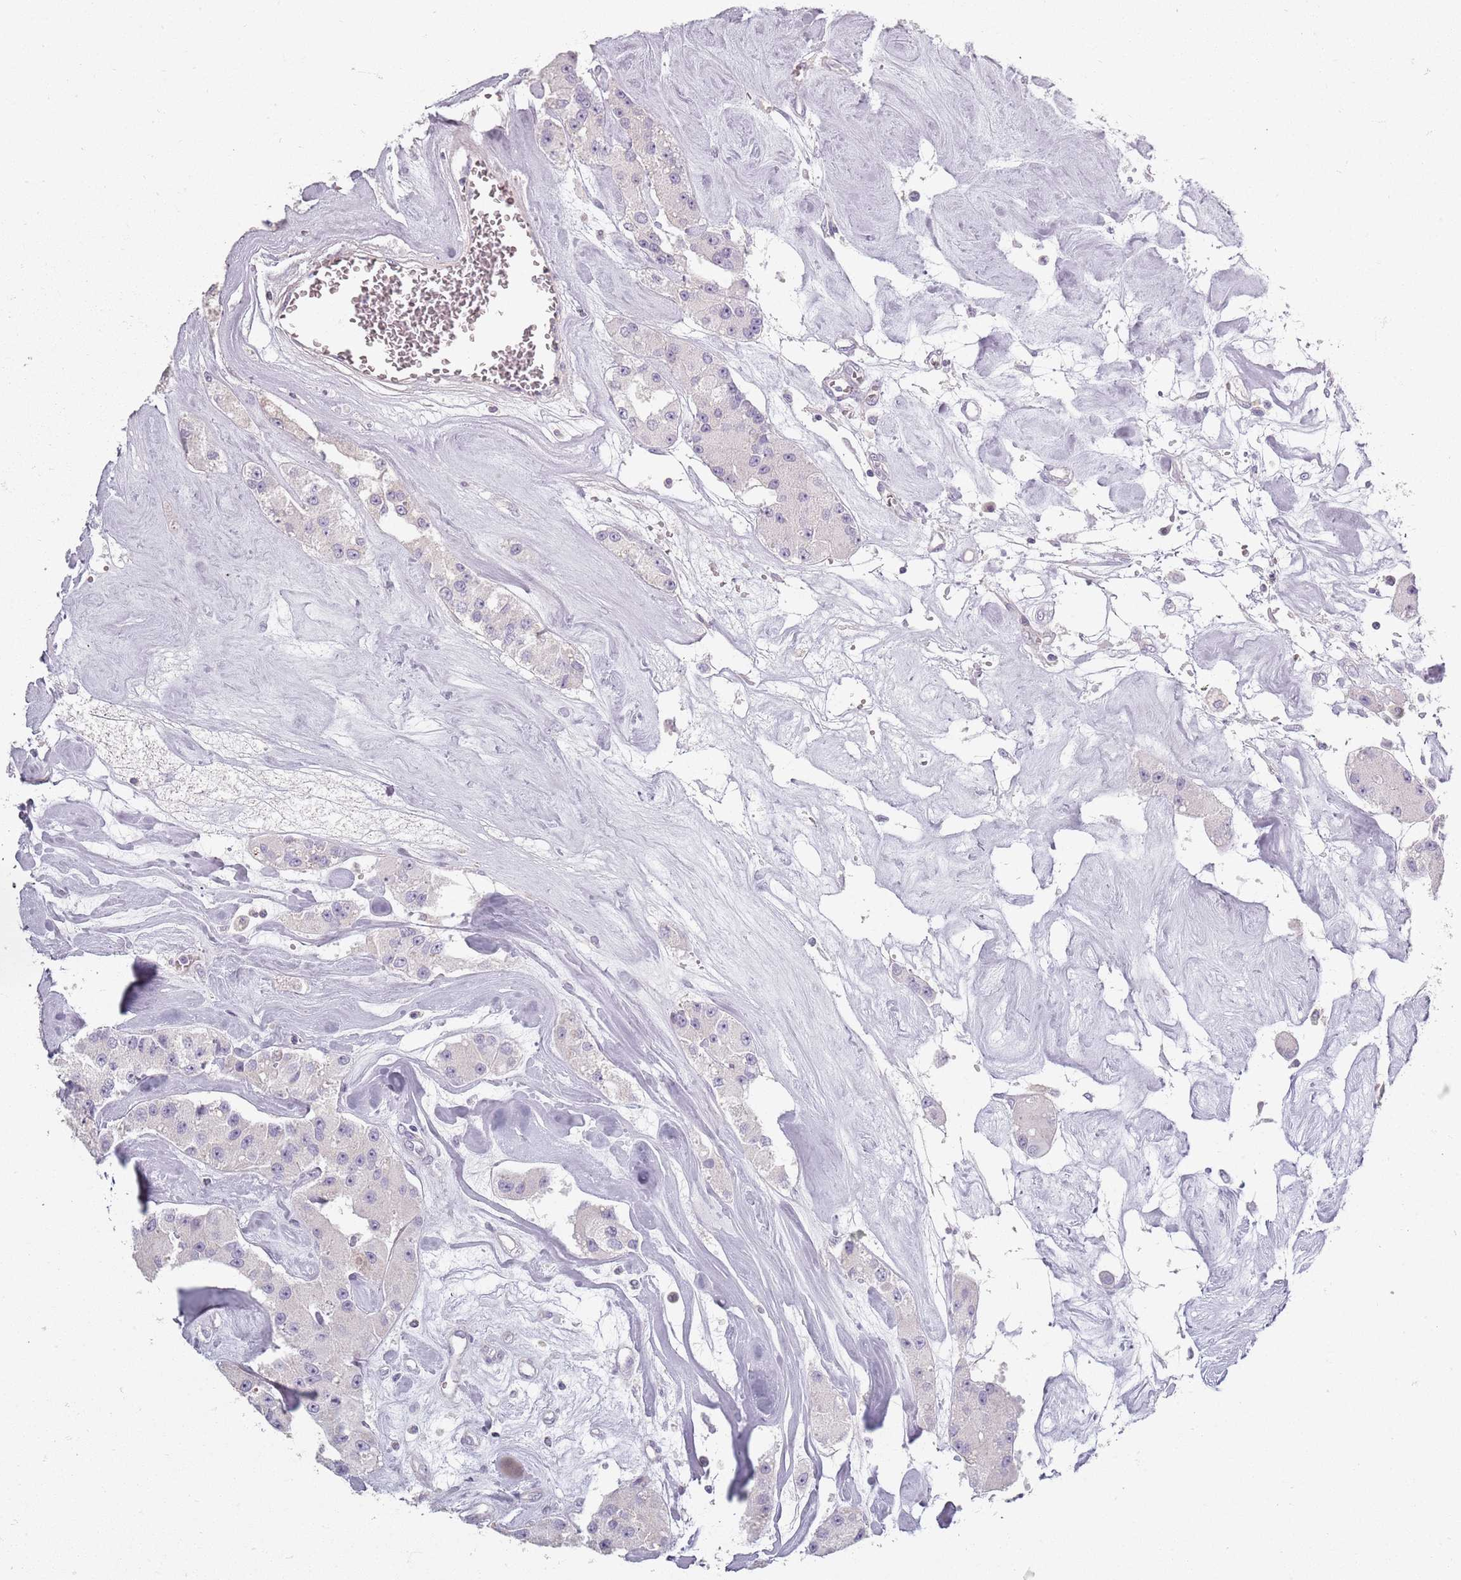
{"staining": {"intensity": "negative", "quantity": "none", "location": "none"}, "tissue": "carcinoid", "cell_type": "Tumor cells", "image_type": "cancer", "snomed": [{"axis": "morphology", "description": "Carcinoid, malignant, NOS"}, {"axis": "topography", "description": "Pancreas"}], "caption": "There is no significant staining in tumor cells of malignant carcinoid.", "gene": "SYNGR3", "patient": {"sex": "male", "age": 41}}